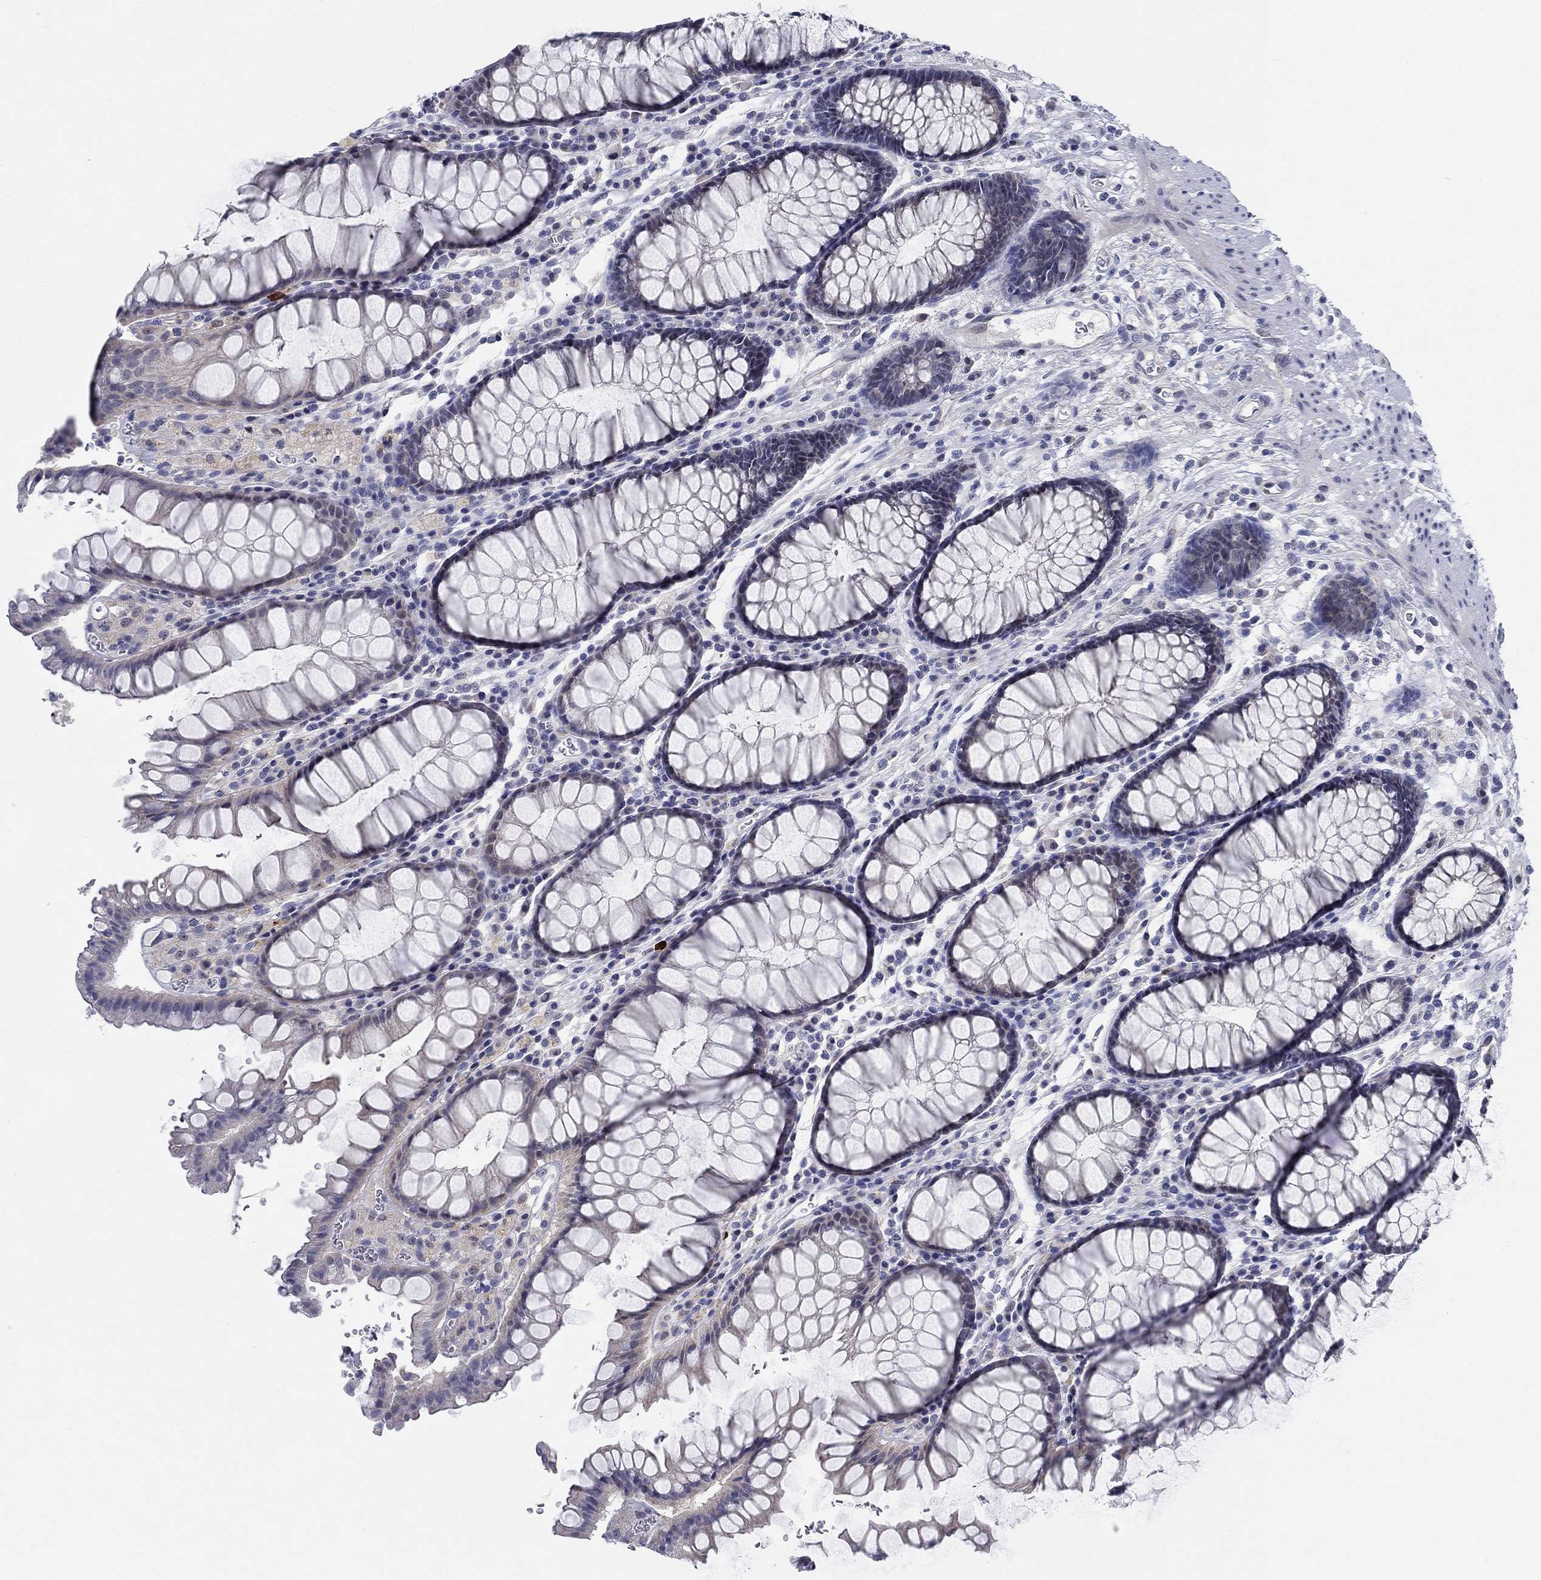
{"staining": {"intensity": "negative", "quantity": "none", "location": "none"}, "tissue": "rectum", "cell_type": "Glandular cells", "image_type": "normal", "snomed": [{"axis": "morphology", "description": "Normal tissue, NOS"}, {"axis": "topography", "description": "Rectum"}], "caption": "High power microscopy photomicrograph of an immunohistochemistry (IHC) image of benign rectum, revealing no significant expression in glandular cells. Nuclei are stained in blue.", "gene": "SMIM18", "patient": {"sex": "female", "age": 68}}